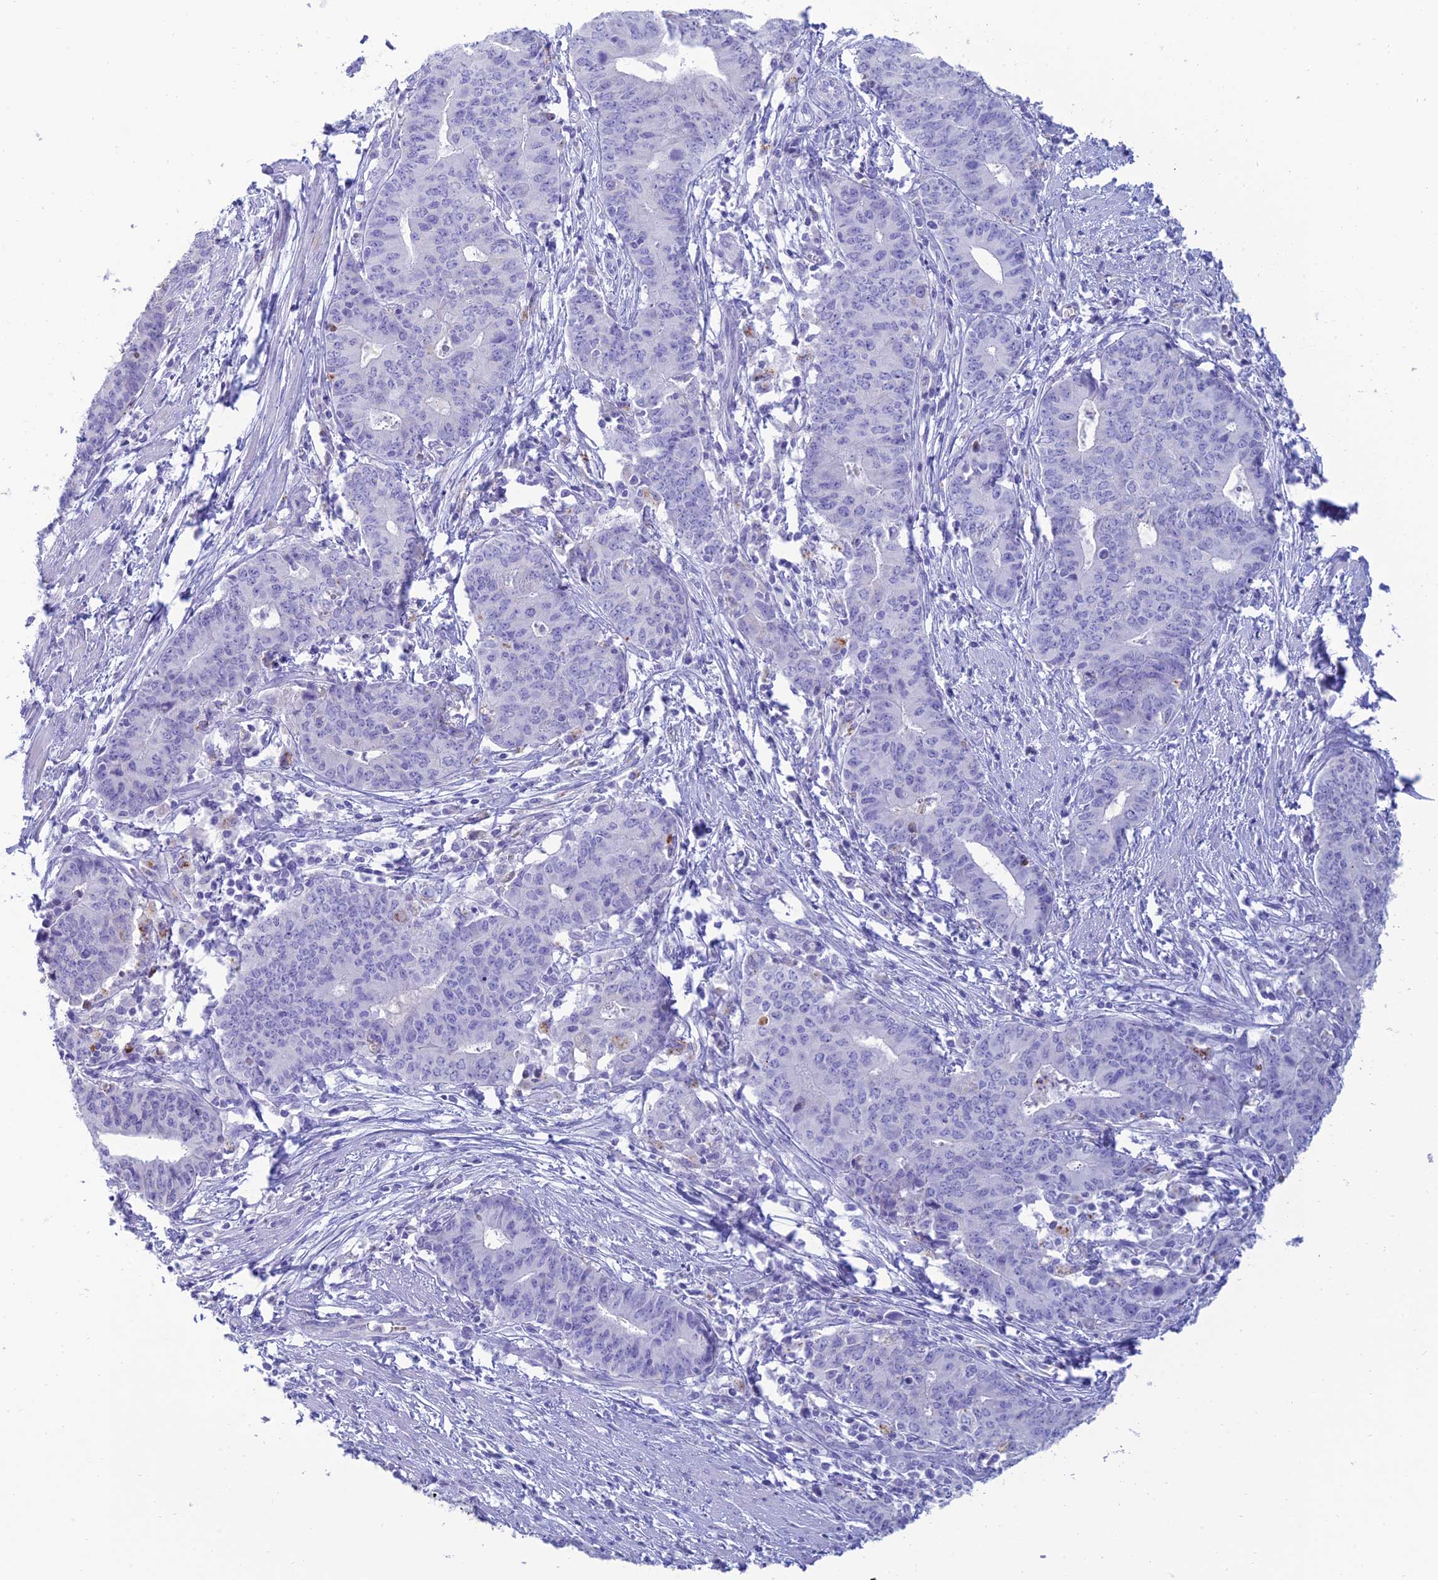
{"staining": {"intensity": "negative", "quantity": "none", "location": "none"}, "tissue": "endometrial cancer", "cell_type": "Tumor cells", "image_type": "cancer", "snomed": [{"axis": "morphology", "description": "Adenocarcinoma, NOS"}, {"axis": "topography", "description": "Endometrium"}], "caption": "Tumor cells show no significant staining in adenocarcinoma (endometrial). (DAB (3,3'-diaminobenzidine) IHC with hematoxylin counter stain).", "gene": "MAL2", "patient": {"sex": "female", "age": 59}}